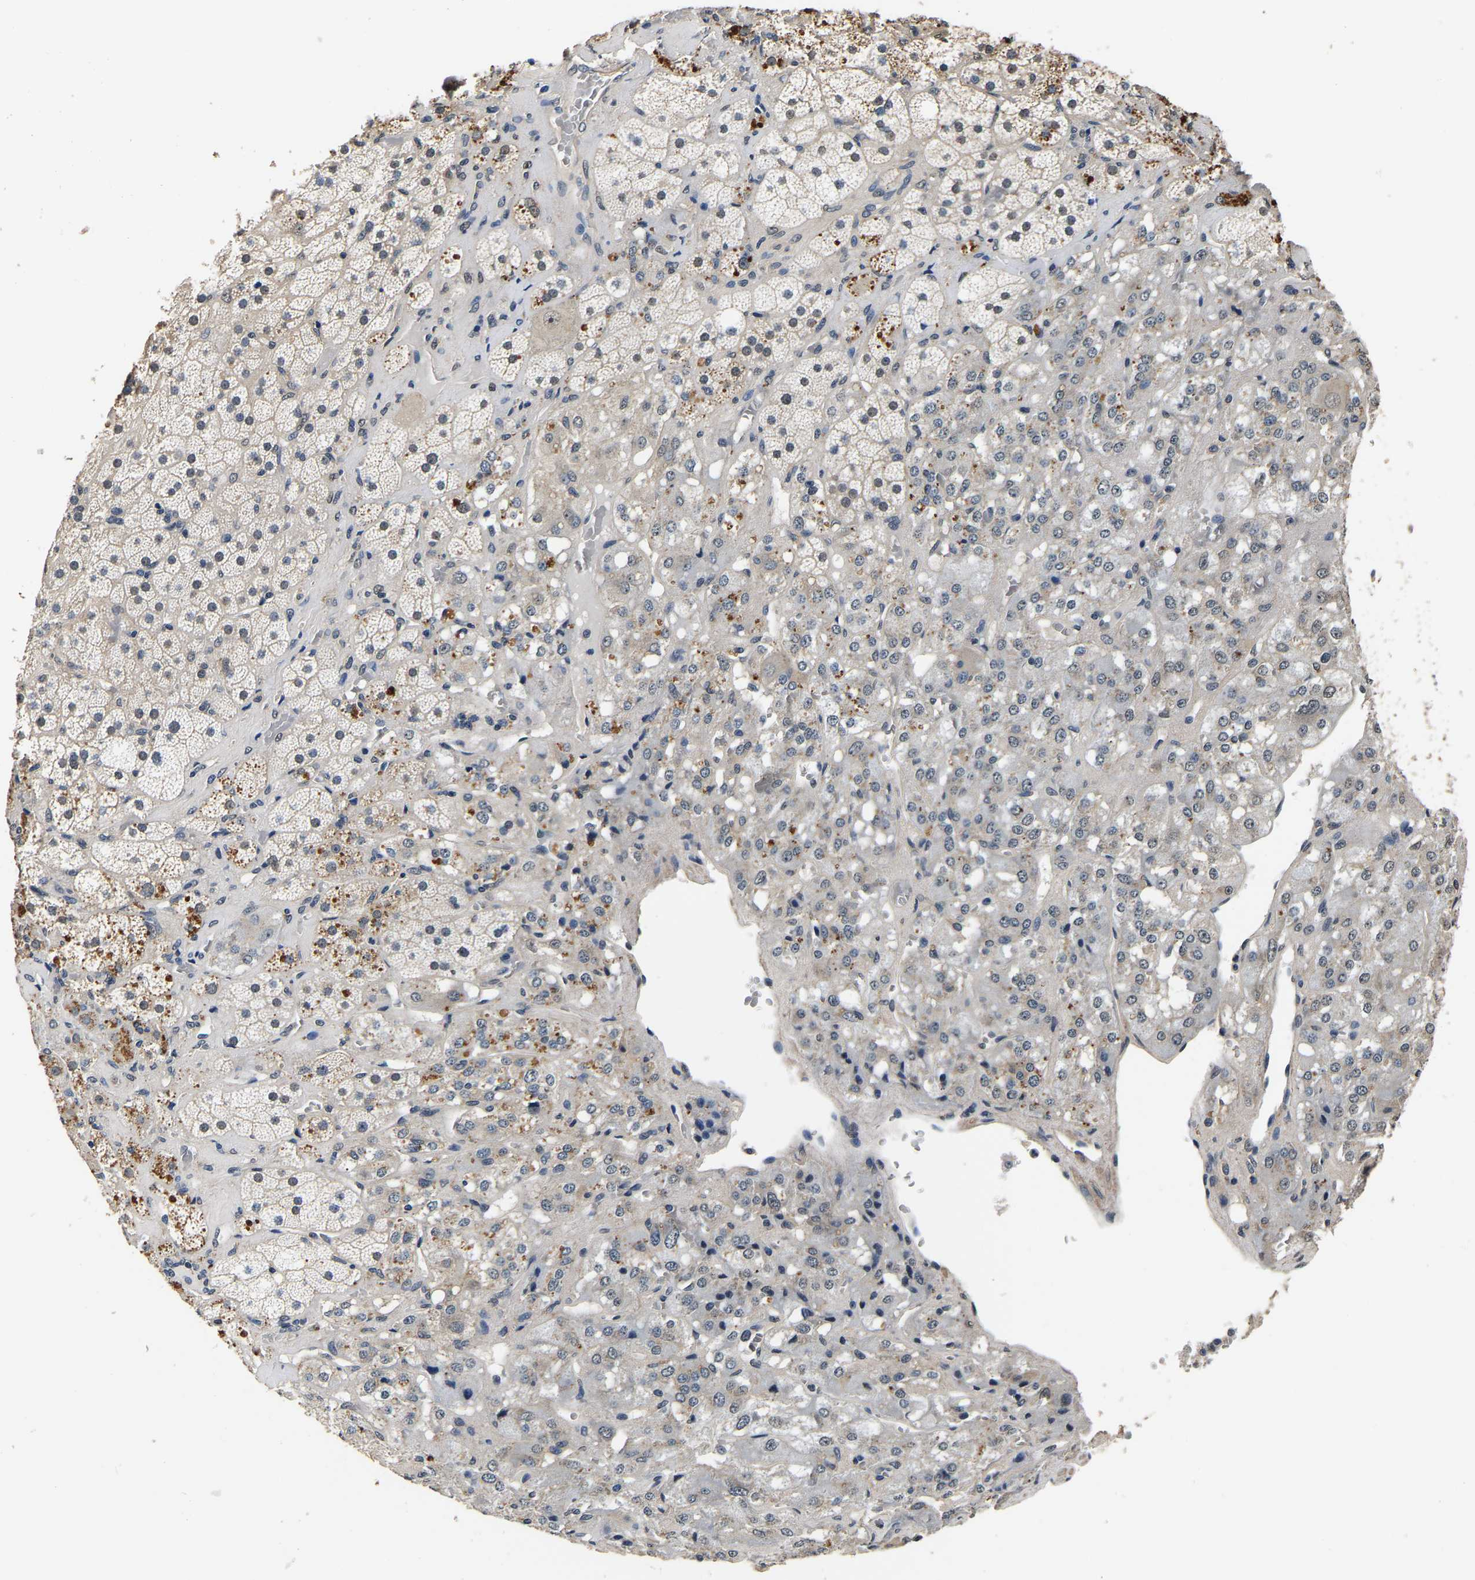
{"staining": {"intensity": "moderate", "quantity": "<25%", "location": "cytoplasmic/membranous"}, "tissue": "adrenal gland", "cell_type": "Glandular cells", "image_type": "normal", "snomed": [{"axis": "morphology", "description": "Normal tissue, NOS"}, {"axis": "topography", "description": "Adrenal gland"}], "caption": "This micrograph exhibits IHC staining of benign adrenal gland, with low moderate cytoplasmic/membranous expression in about <25% of glandular cells.", "gene": "RUVBL1", "patient": {"sex": "male", "age": 57}}